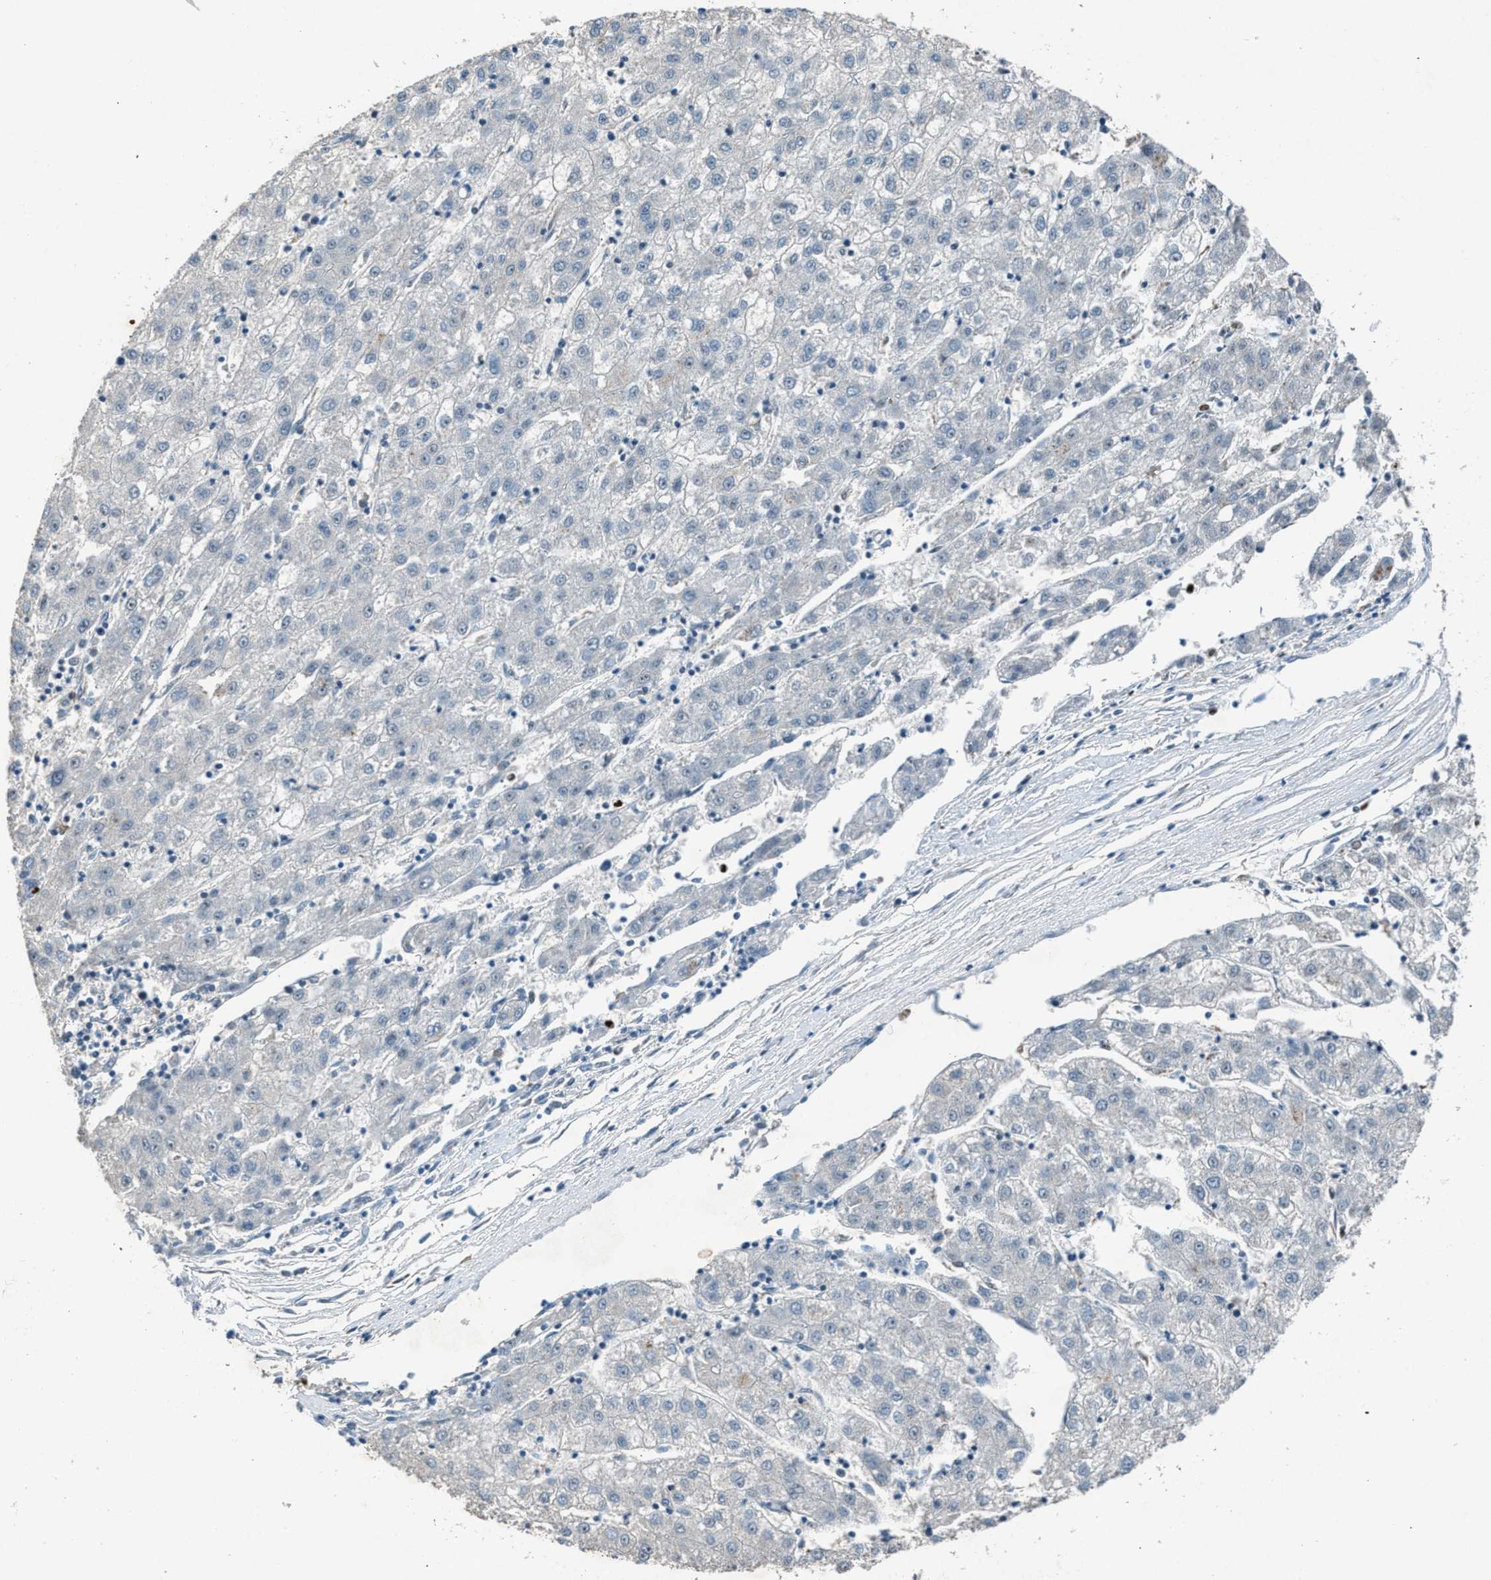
{"staining": {"intensity": "negative", "quantity": "none", "location": "none"}, "tissue": "liver cancer", "cell_type": "Tumor cells", "image_type": "cancer", "snomed": [{"axis": "morphology", "description": "Carcinoma, Hepatocellular, NOS"}, {"axis": "topography", "description": "Liver"}], "caption": "DAB (3,3'-diaminobenzidine) immunohistochemical staining of liver cancer shows no significant positivity in tumor cells. Nuclei are stained in blue.", "gene": "ADCY1", "patient": {"sex": "male", "age": 72}}